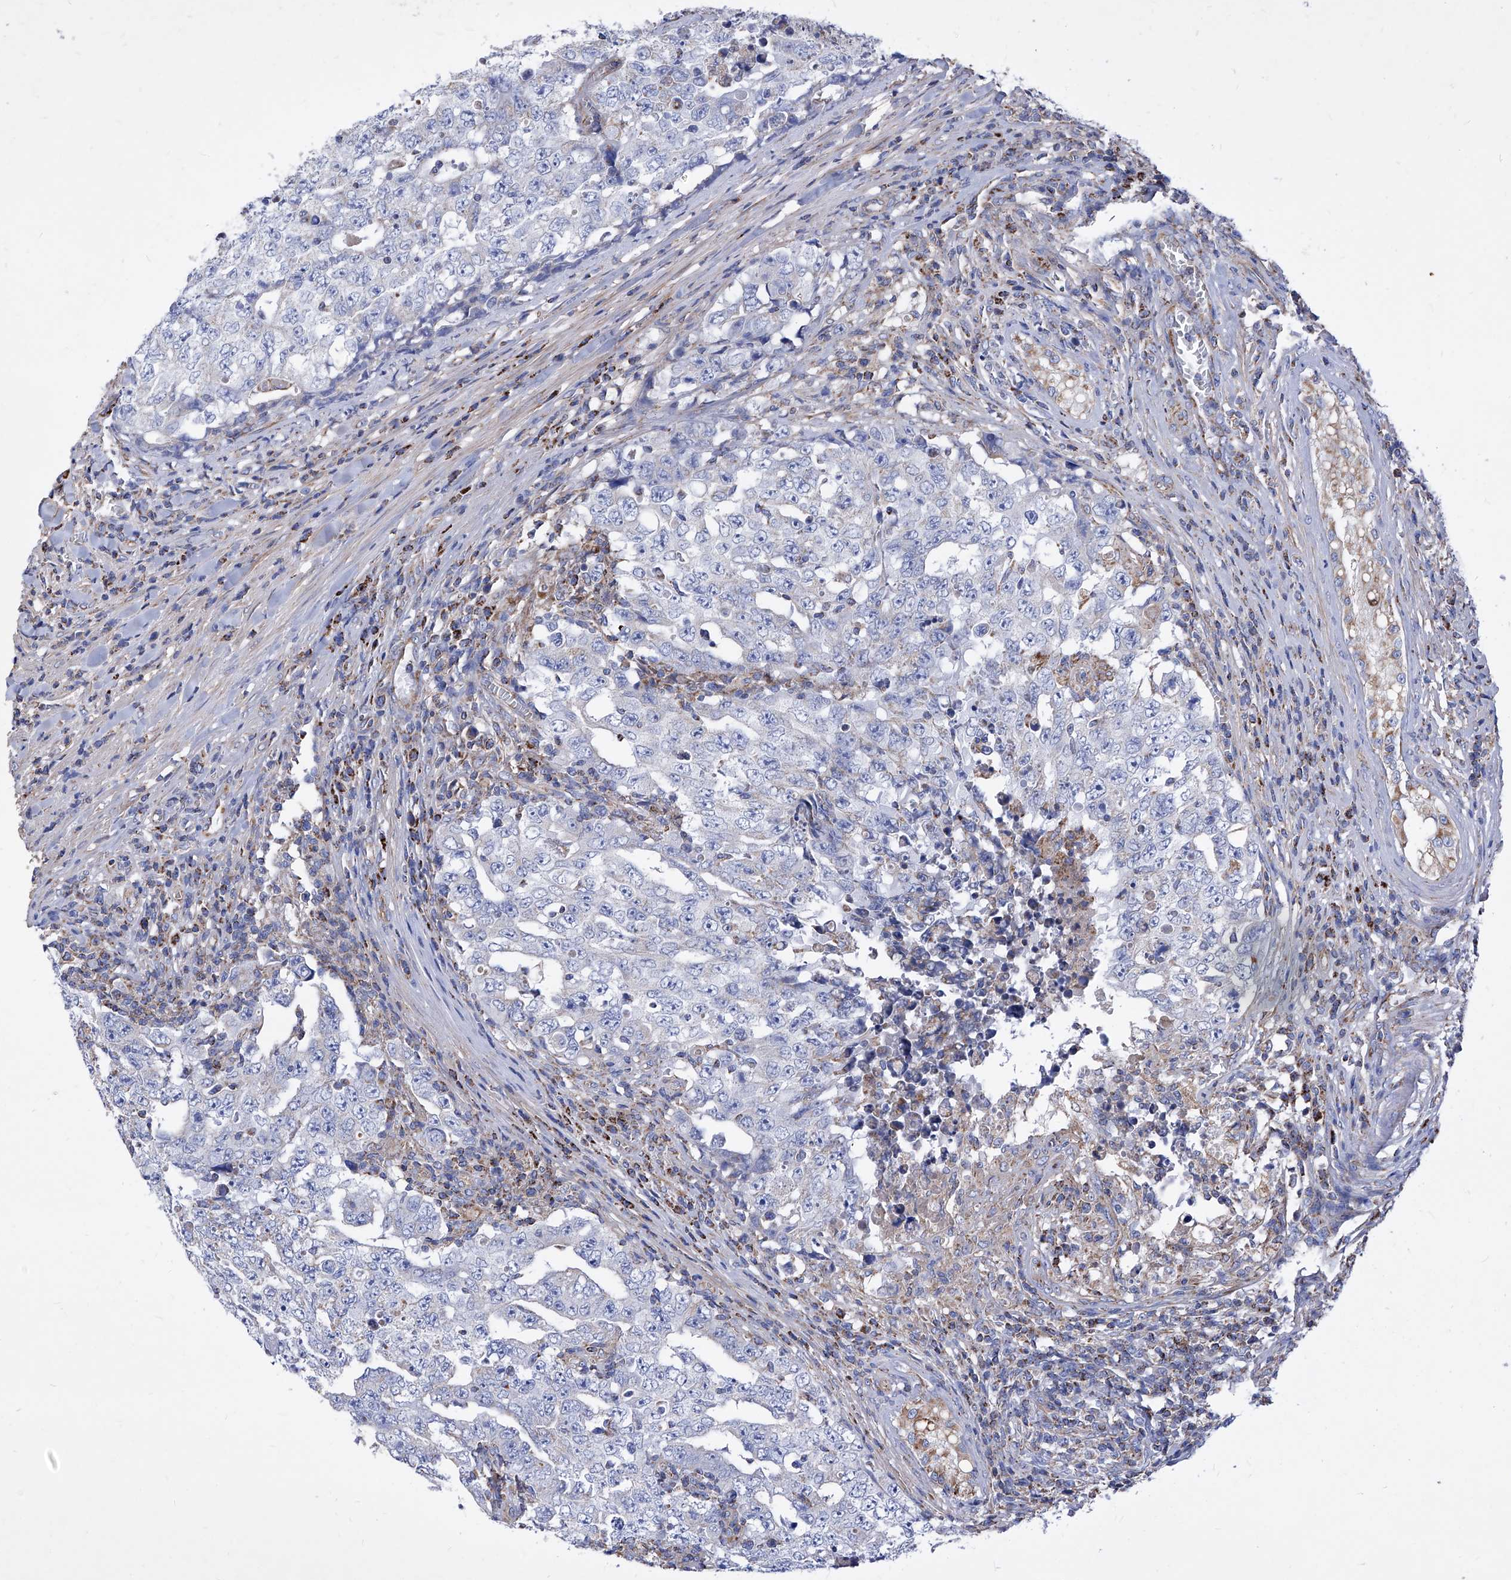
{"staining": {"intensity": "negative", "quantity": "none", "location": "none"}, "tissue": "testis cancer", "cell_type": "Tumor cells", "image_type": "cancer", "snomed": [{"axis": "morphology", "description": "Carcinoma, Embryonal, NOS"}, {"axis": "topography", "description": "Testis"}], "caption": "This is an immunohistochemistry image of testis cancer. There is no expression in tumor cells.", "gene": "HRNR", "patient": {"sex": "male", "age": 26}}